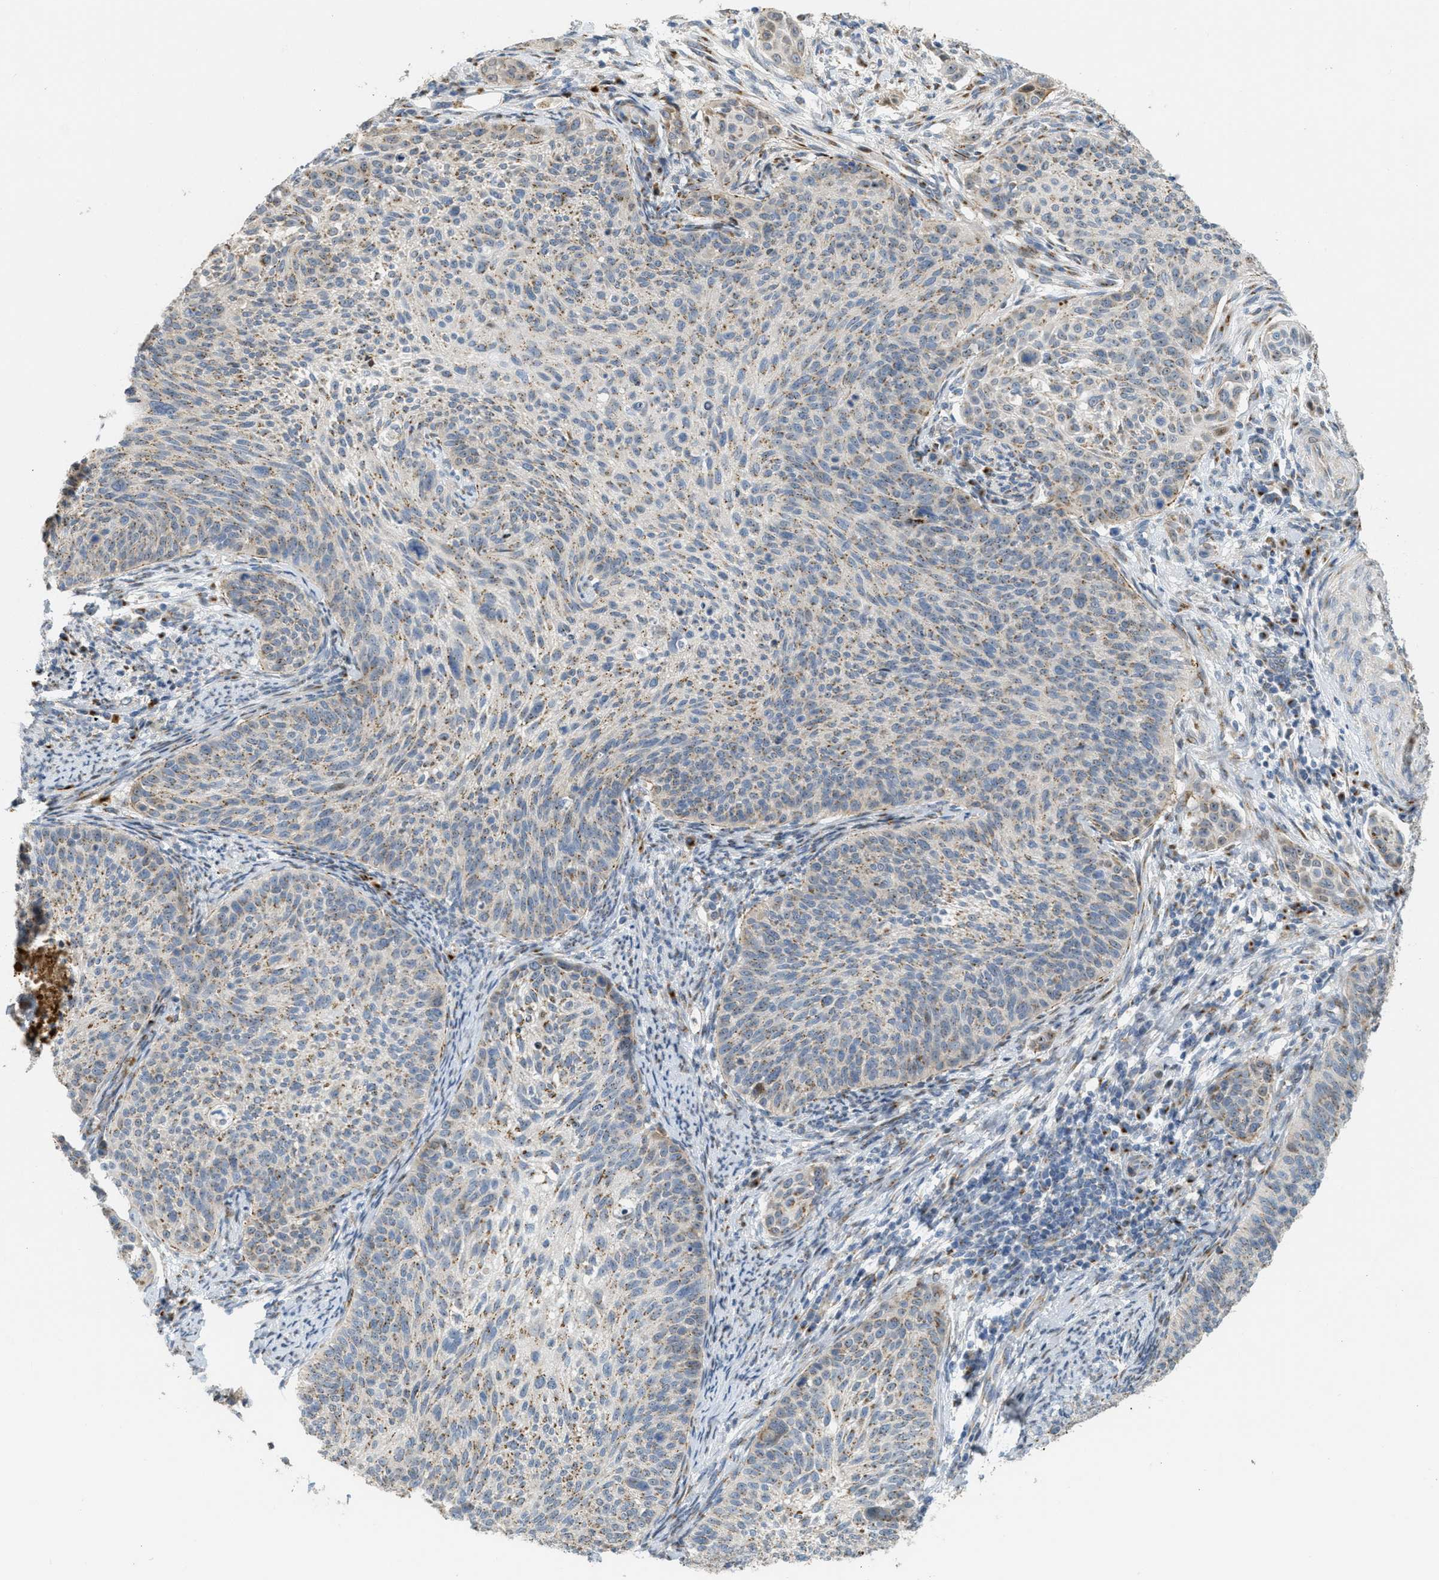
{"staining": {"intensity": "moderate", "quantity": "<25%", "location": "cytoplasmic/membranous"}, "tissue": "cervical cancer", "cell_type": "Tumor cells", "image_type": "cancer", "snomed": [{"axis": "morphology", "description": "Squamous cell carcinoma, NOS"}, {"axis": "topography", "description": "Cervix"}], "caption": "DAB immunohistochemical staining of cervical cancer exhibits moderate cytoplasmic/membranous protein expression in about <25% of tumor cells.", "gene": "ZFPL1", "patient": {"sex": "female", "age": 70}}